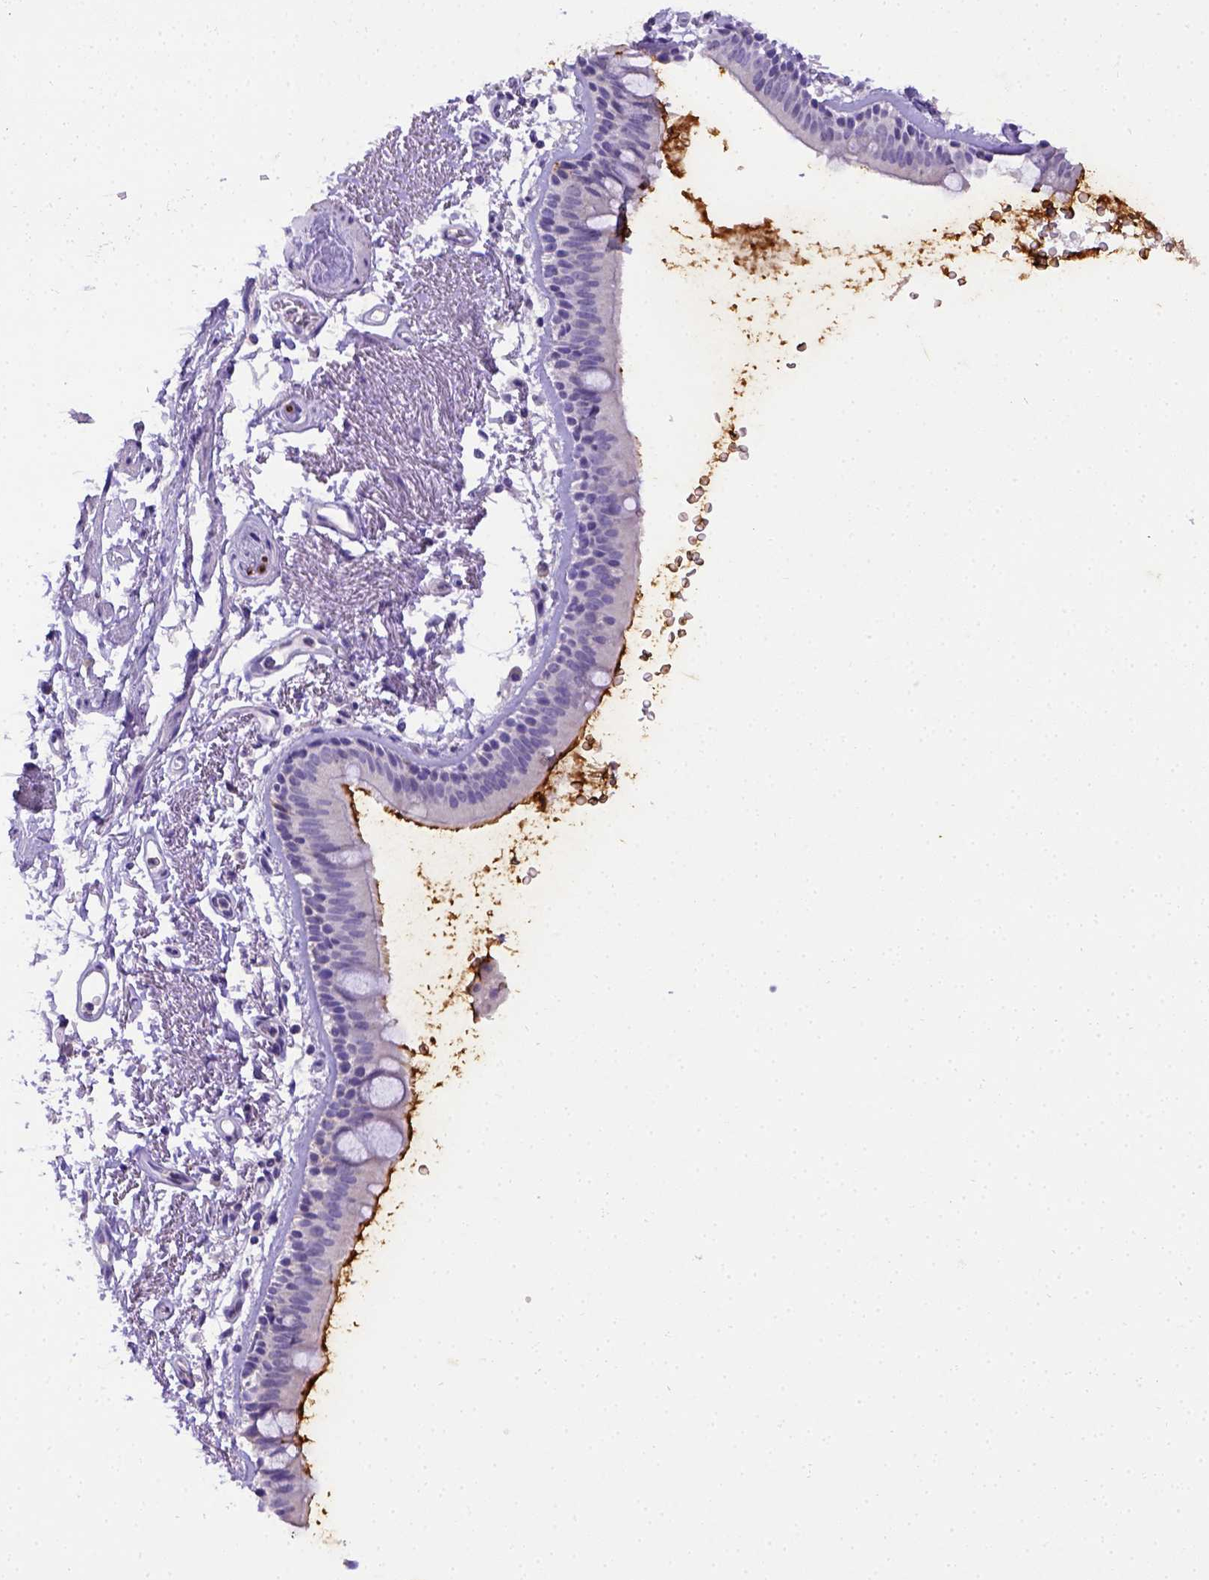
{"staining": {"intensity": "negative", "quantity": "none", "location": "none"}, "tissue": "bronchus", "cell_type": "Respiratory epithelial cells", "image_type": "normal", "snomed": [{"axis": "morphology", "description": "Normal tissue, NOS"}, {"axis": "topography", "description": "Lymph node"}, {"axis": "topography", "description": "Bronchus"}], "caption": "Immunohistochemistry micrograph of benign bronchus: human bronchus stained with DAB demonstrates no significant protein expression in respiratory epithelial cells. The staining is performed using DAB (3,3'-diaminobenzidine) brown chromogen with nuclei counter-stained in using hematoxylin.", "gene": "B3GAT1", "patient": {"sex": "female", "age": 70}}